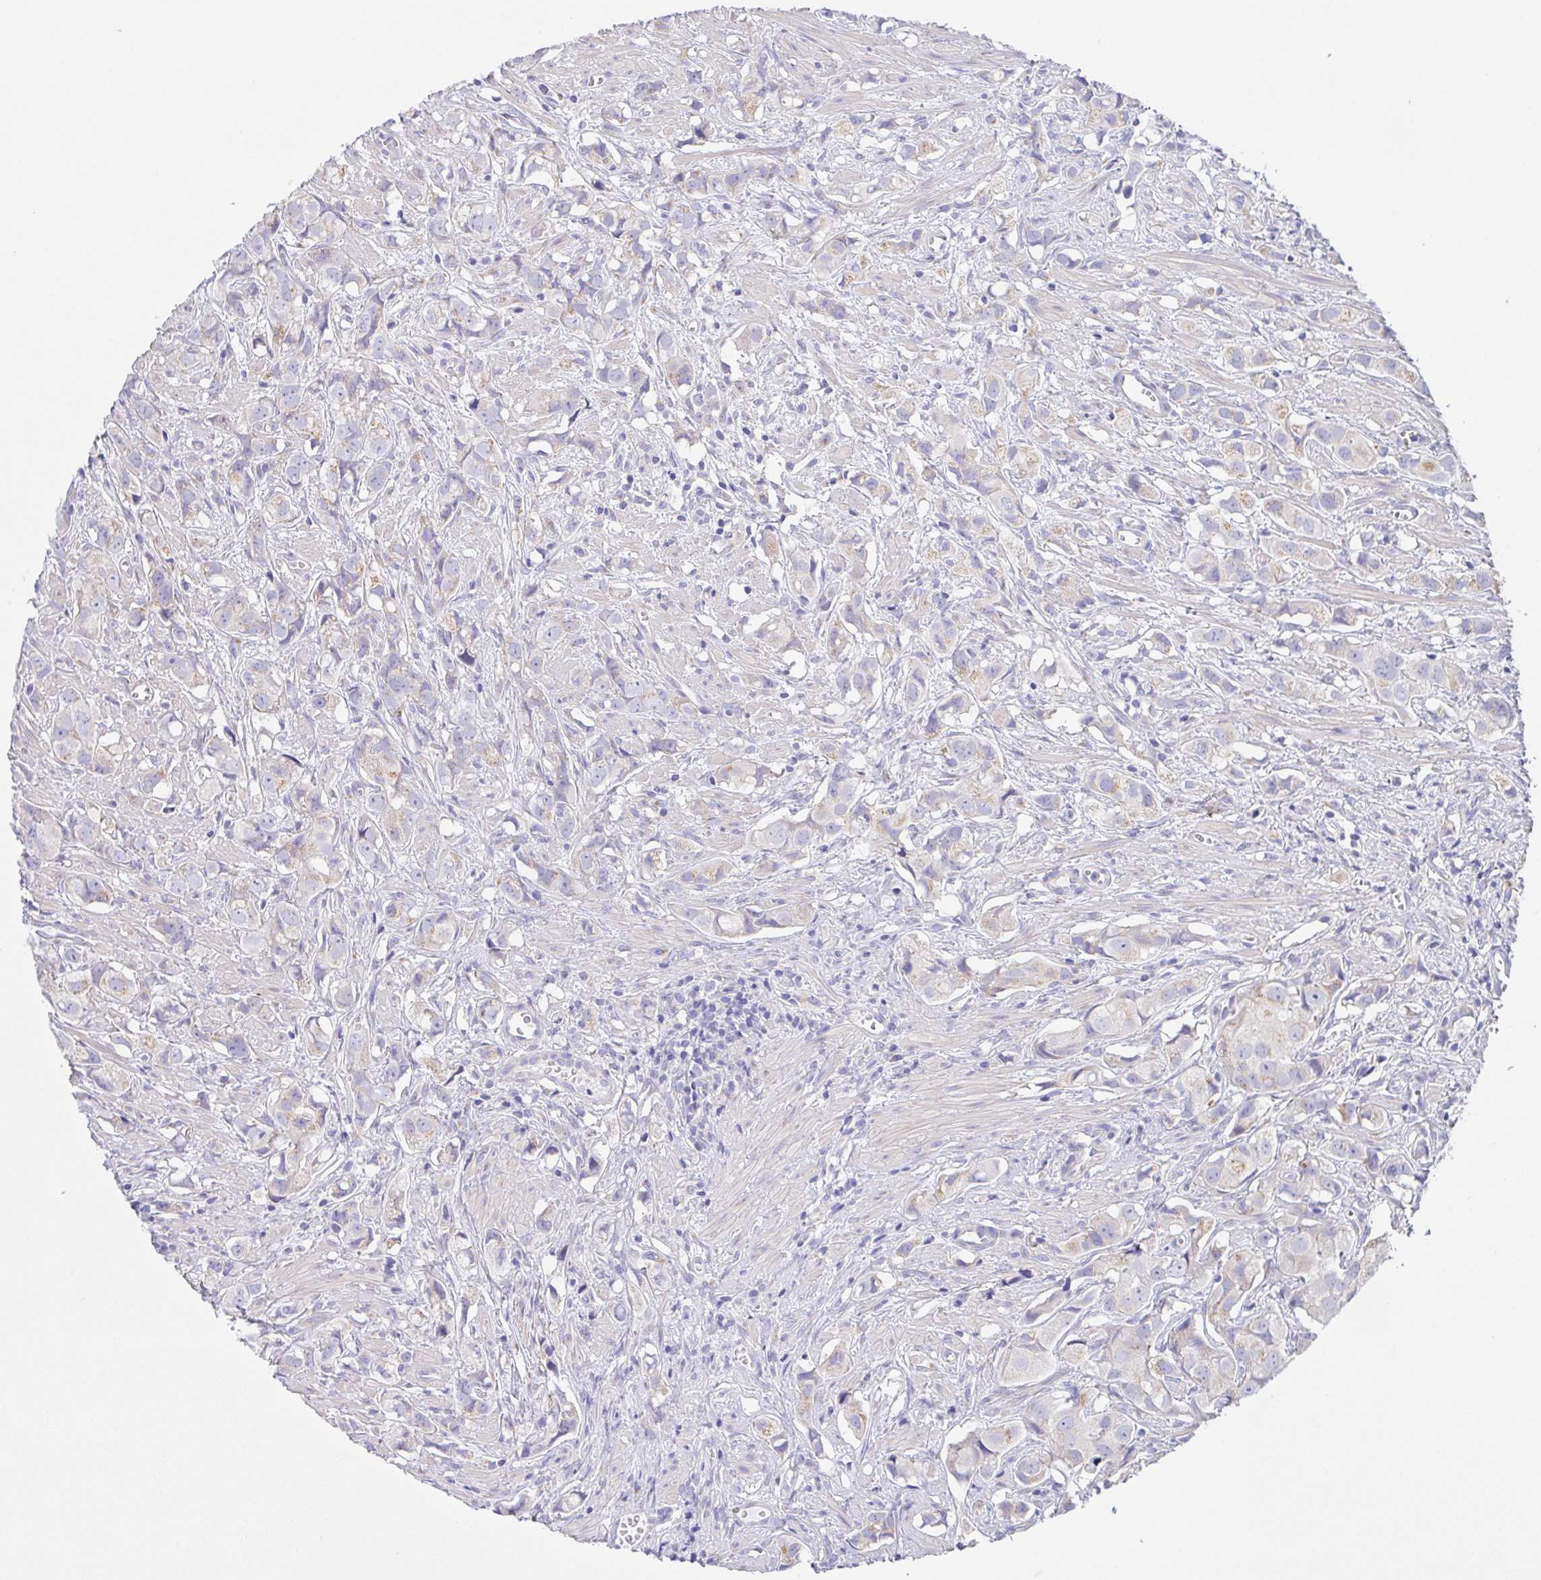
{"staining": {"intensity": "weak", "quantity": "<25%", "location": "cytoplasmic/membranous"}, "tissue": "prostate cancer", "cell_type": "Tumor cells", "image_type": "cancer", "snomed": [{"axis": "morphology", "description": "Adenocarcinoma, High grade"}, {"axis": "topography", "description": "Prostate"}], "caption": "Immunohistochemical staining of human prostate cancer exhibits no significant staining in tumor cells.", "gene": "SCG3", "patient": {"sex": "male", "age": 58}}